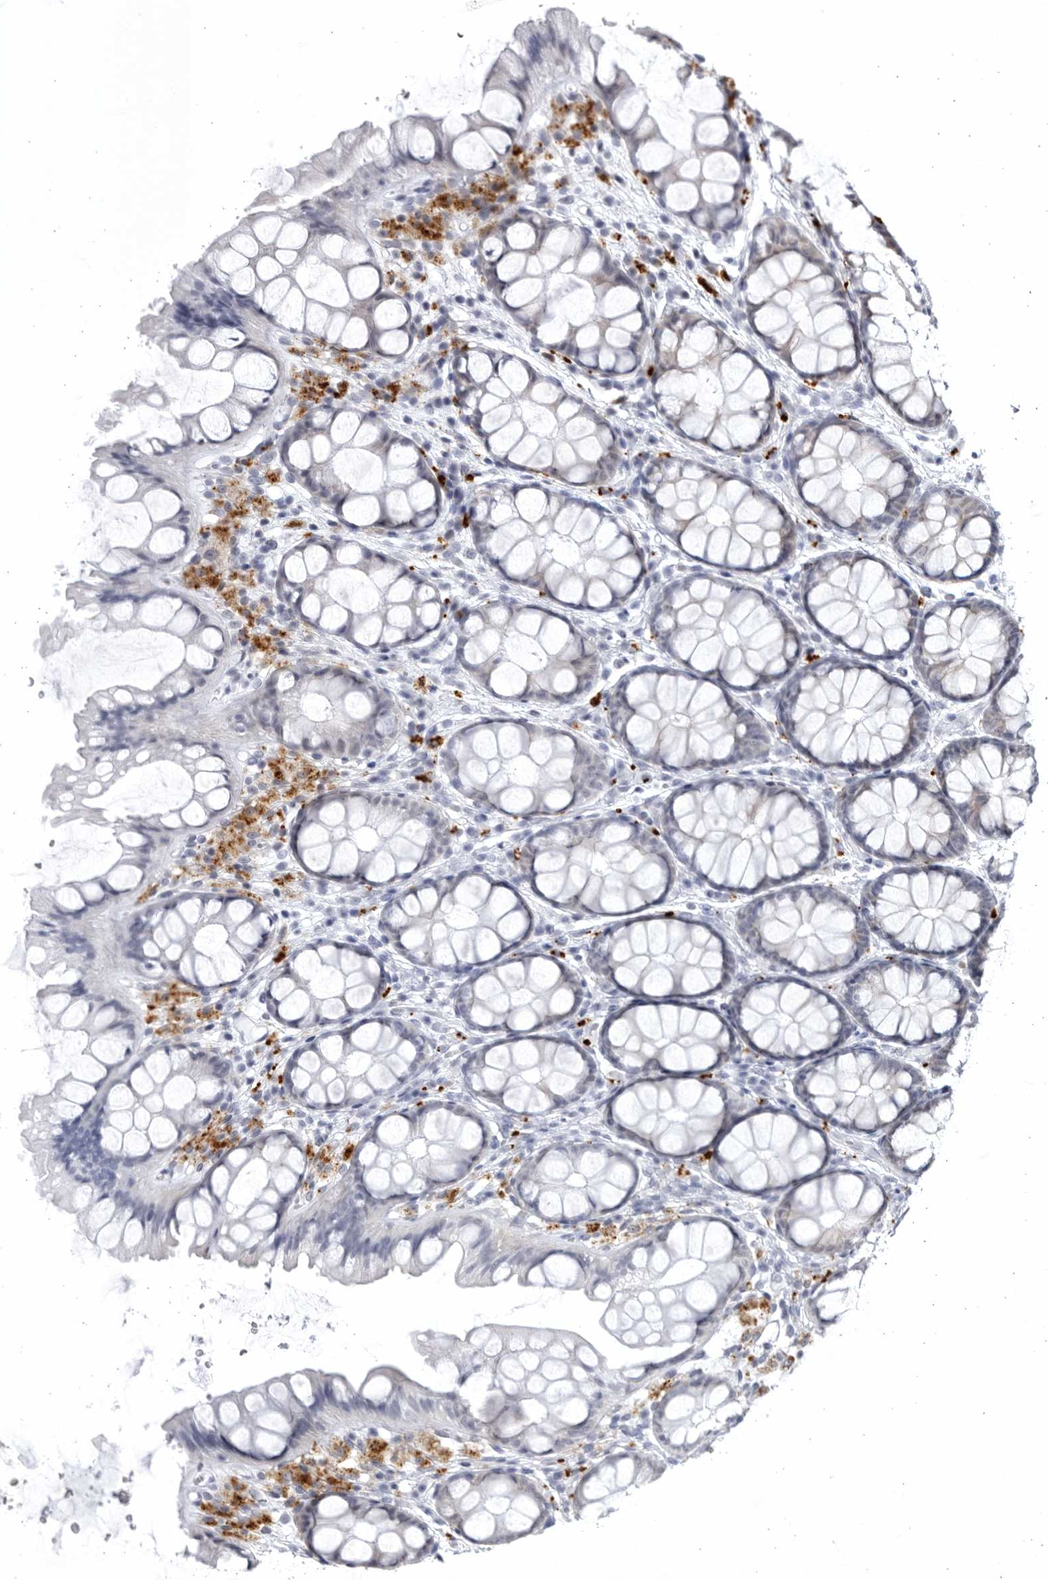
{"staining": {"intensity": "negative", "quantity": "none", "location": "none"}, "tissue": "colon", "cell_type": "Endothelial cells", "image_type": "normal", "snomed": [{"axis": "morphology", "description": "Normal tissue, NOS"}, {"axis": "topography", "description": "Colon"}], "caption": "Immunohistochemical staining of benign colon demonstrates no significant positivity in endothelial cells.", "gene": "CCDC181", "patient": {"sex": "male", "age": 47}}